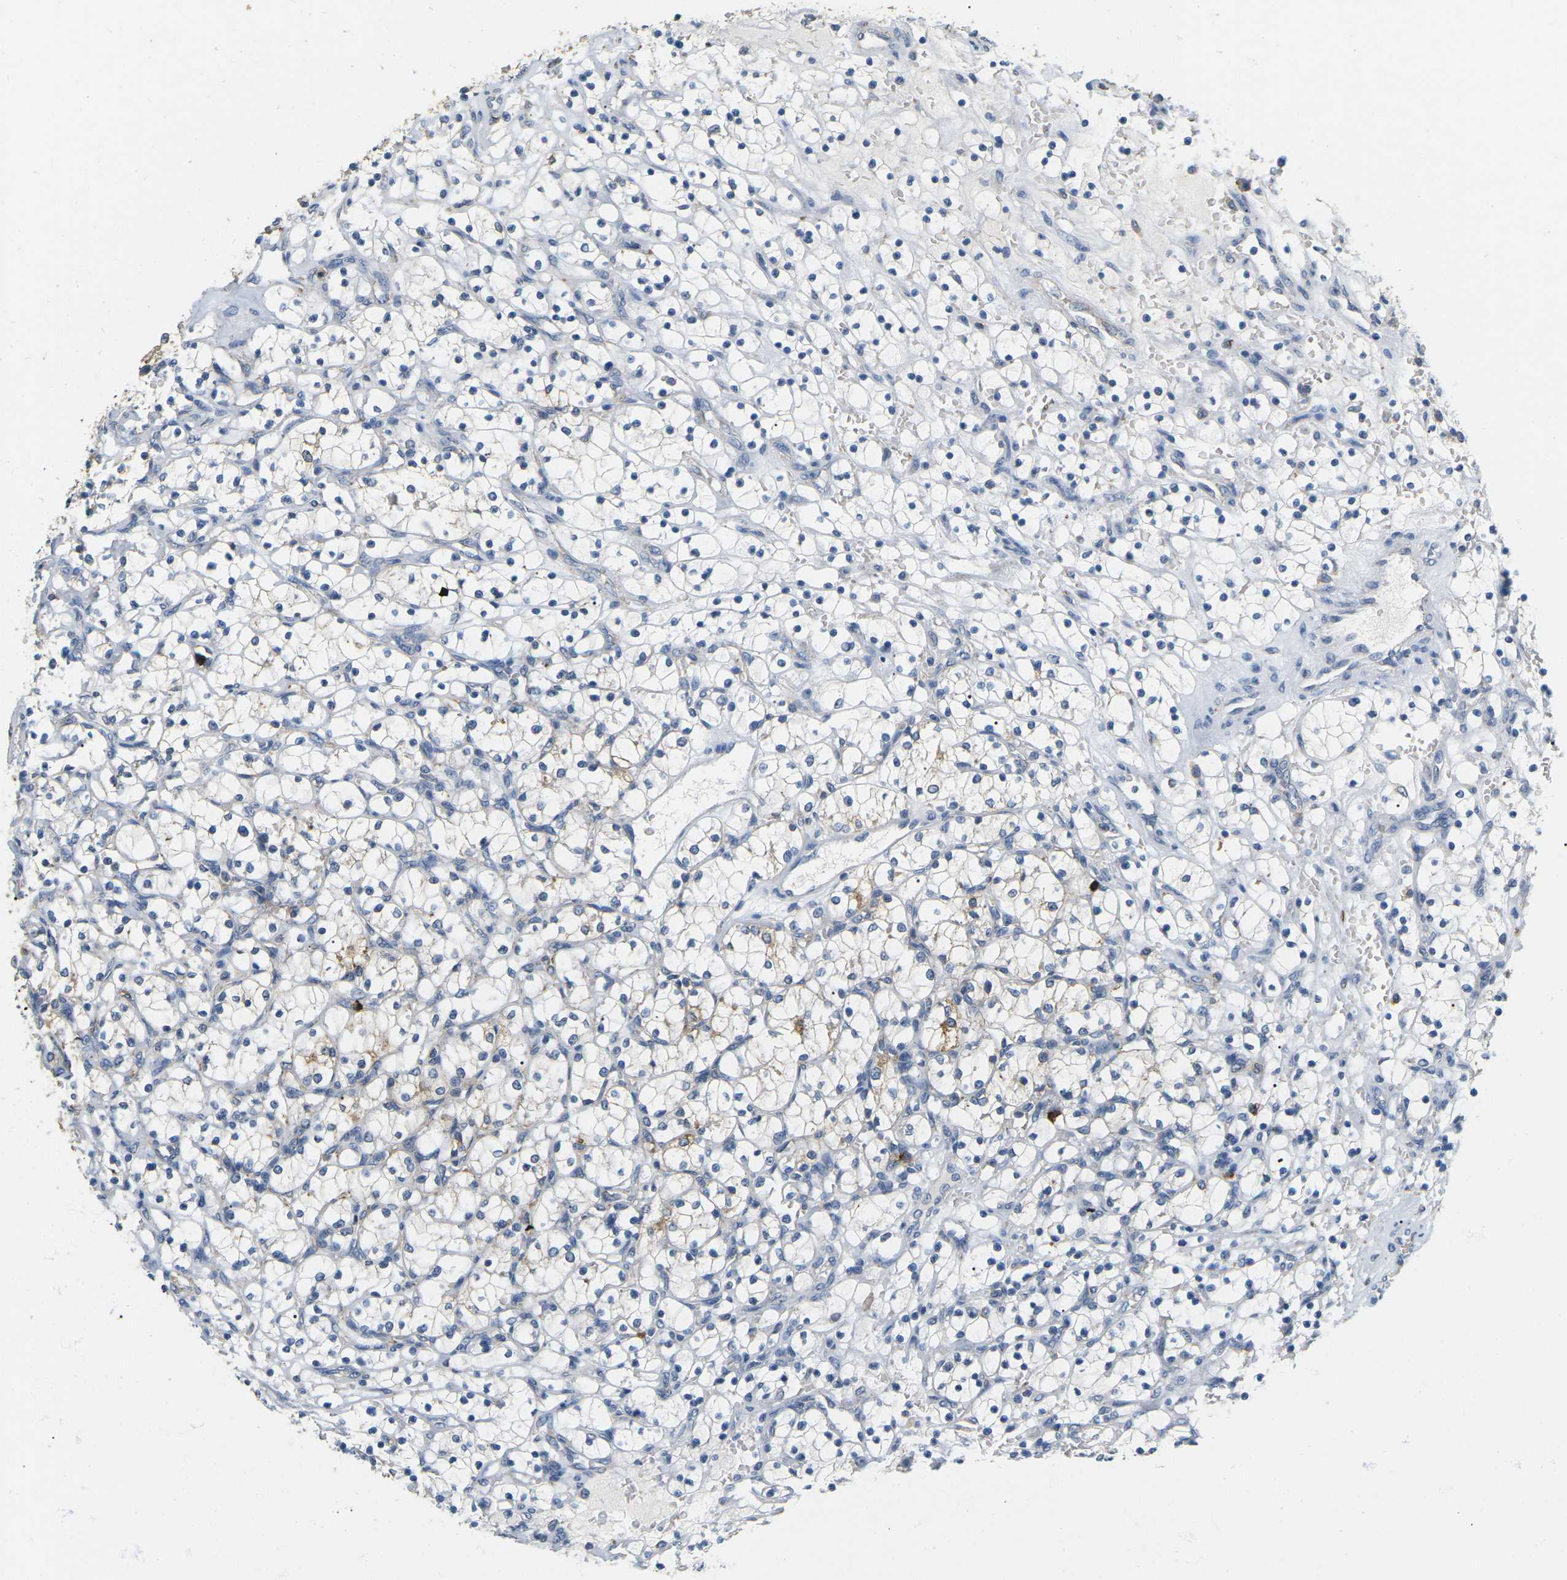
{"staining": {"intensity": "negative", "quantity": "none", "location": "none"}, "tissue": "renal cancer", "cell_type": "Tumor cells", "image_type": "cancer", "snomed": [{"axis": "morphology", "description": "Adenocarcinoma, NOS"}, {"axis": "topography", "description": "Kidney"}], "caption": "The image demonstrates no significant positivity in tumor cells of renal cancer.", "gene": "ADM", "patient": {"sex": "female", "age": 69}}